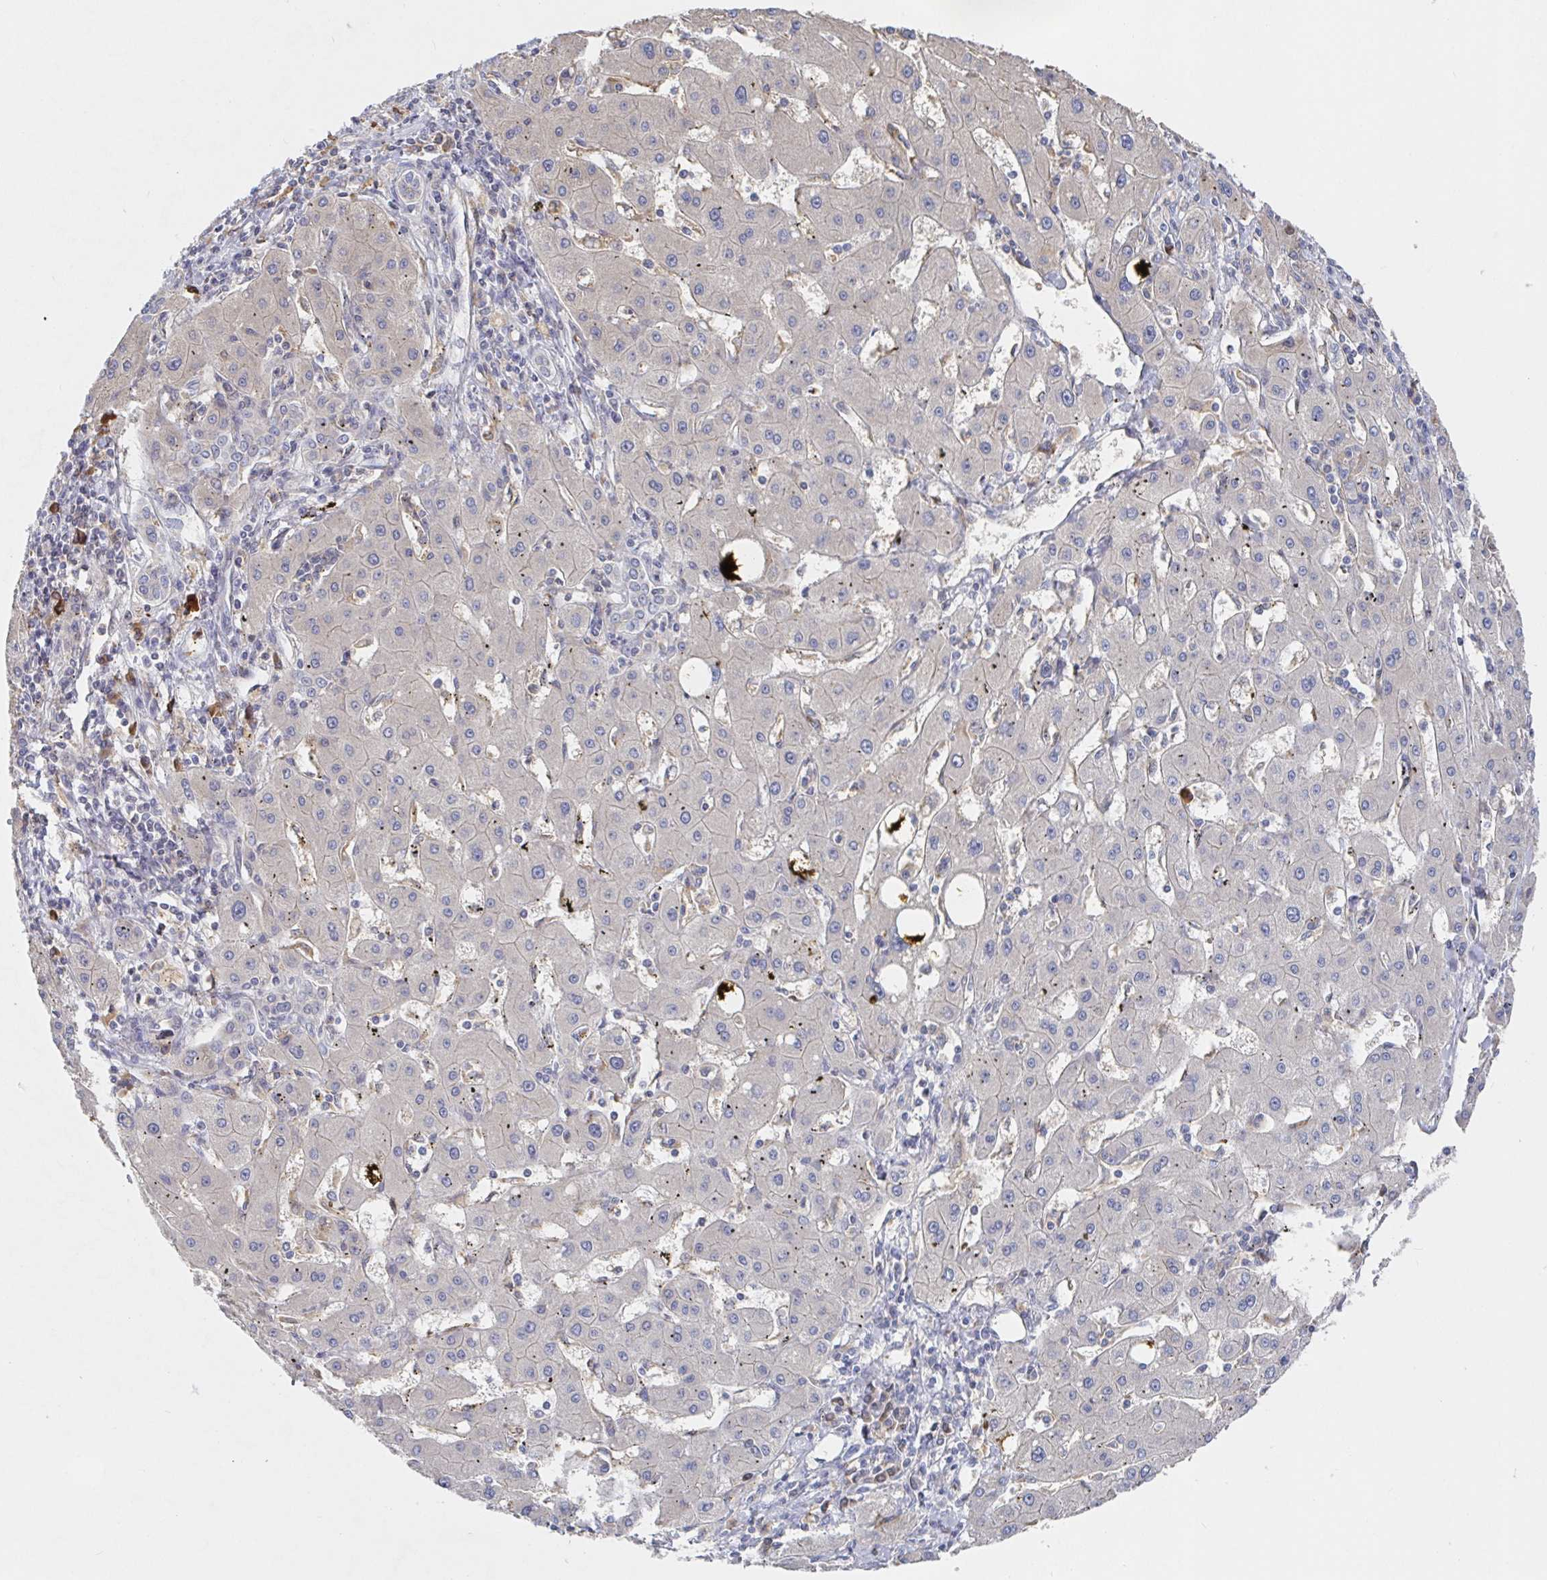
{"staining": {"intensity": "negative", "quantity": "none", "location": "none"}, "tissue": "liver cancer", "cell_type": "Tumor cells", "image_type": "cancer", "snomed": [{"axis": "morphology", "description": "Carcinoma, Hepatocellular, NOS"}, {"axis": "topography", "description": "Liver"}], "caption": "Immunohistochemistry photomicrograph of liver hepatocellular carcinoma stained for a protein (brown), which exhibits no staining in tumor cells.", "gene": "IRAK2", "patient": {"sex": "male", "age": 72}}